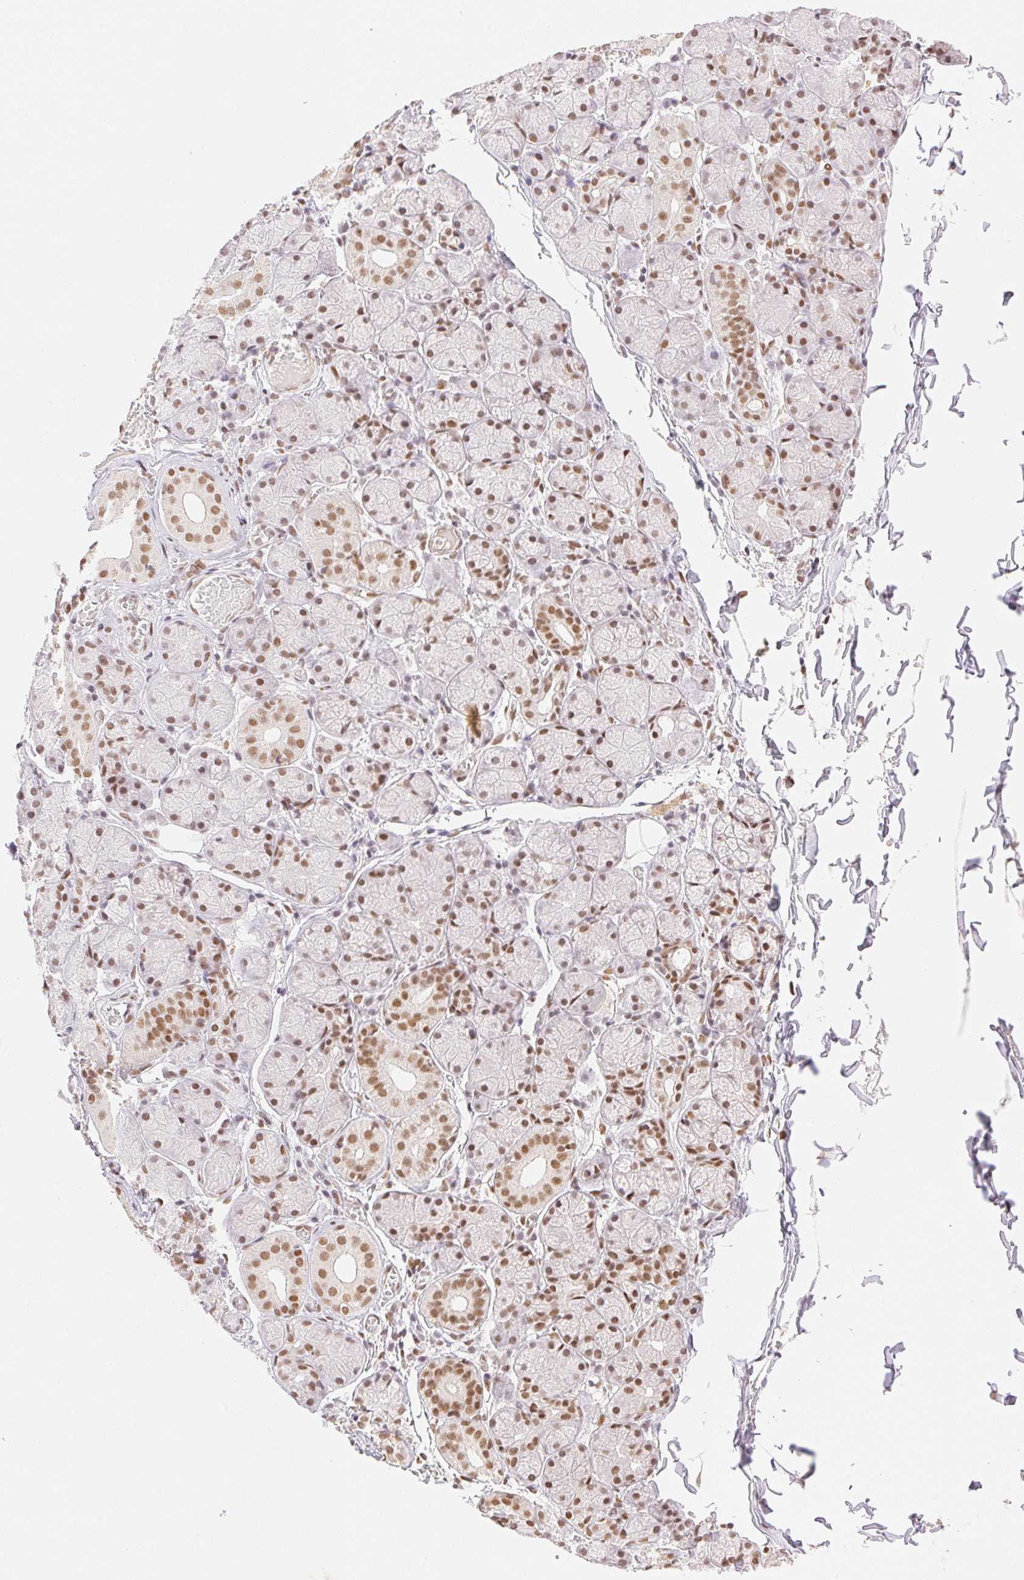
{"staining": {"intensity": "moderate", "quantity": ">75%", "location": "nuclear"}, "tissue": "salivary gland", "cell_type": "Glandular cells", "image_type": "normal", "snomed": [{"axis": "morphology", "description": "Normal tissue, NOS"}, {"axis": "topography", "description": "Salivary gland"}, {"axis": "topography", "description": "Peripheral nerve tissue"}], "caption": "Protein staining of normal salivary gland exhibits moderate nuclear staining in about >75% of glandular cells.", "gene": "H2AZ1", "patient": {"sex": "female", "age": 24}}